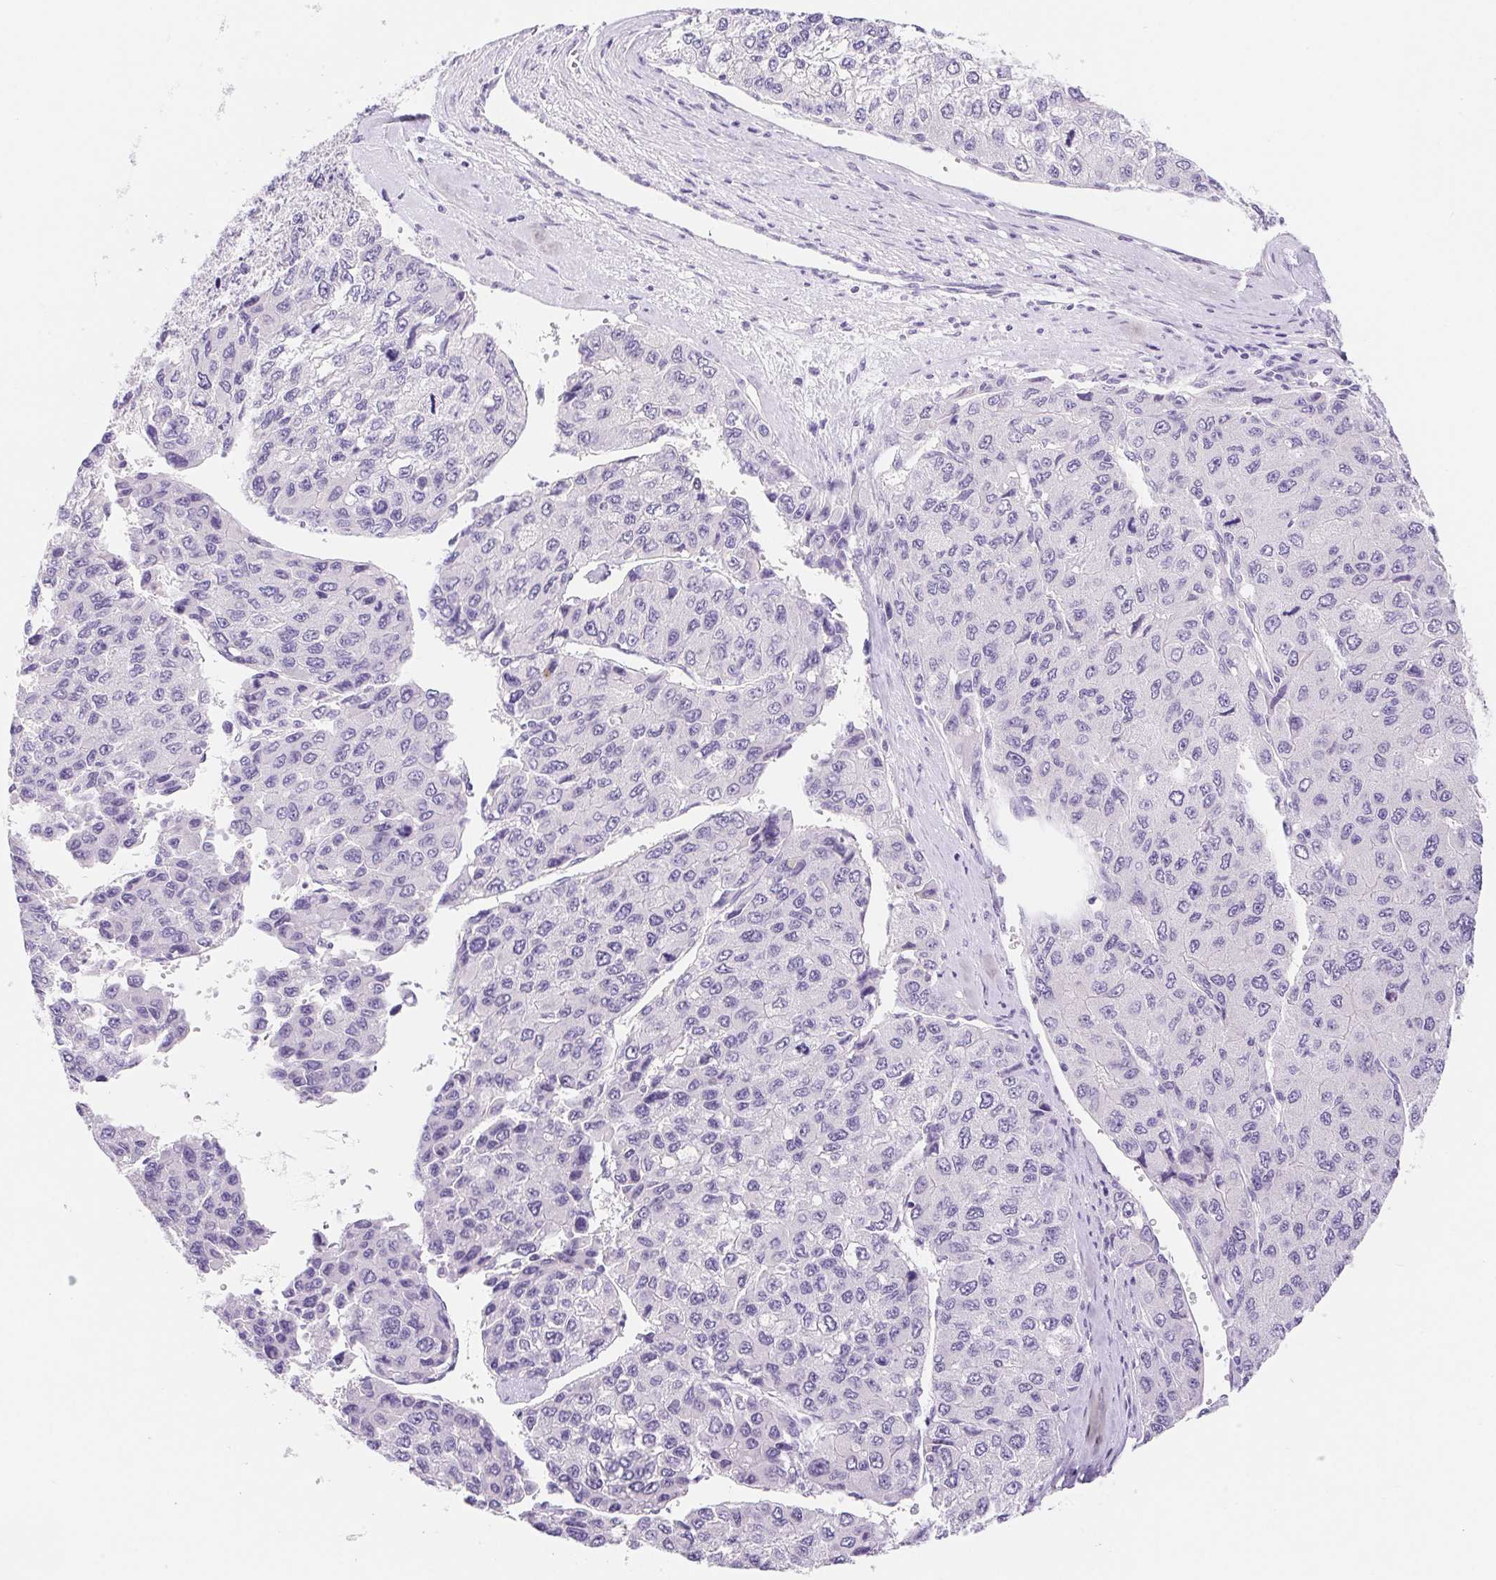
{"staining": {"intensity": "negative", "quantity": "none", "location": "none"}, "tissue": "liver cancer", "cell_type": "Tumor cells", "image_type": "cancer", "snomed": [{"axis": "morphology", "description": "Carcinoma, Hepatocellular, NOS"}, {"axis": "topography", "description": "Liver"}], "caption": "The histopathology image displays no significant positivity in tumor cells of liver cancer.", "gene": "DYNC2LI1", "patient": {"sex": "female", "age": 66}}